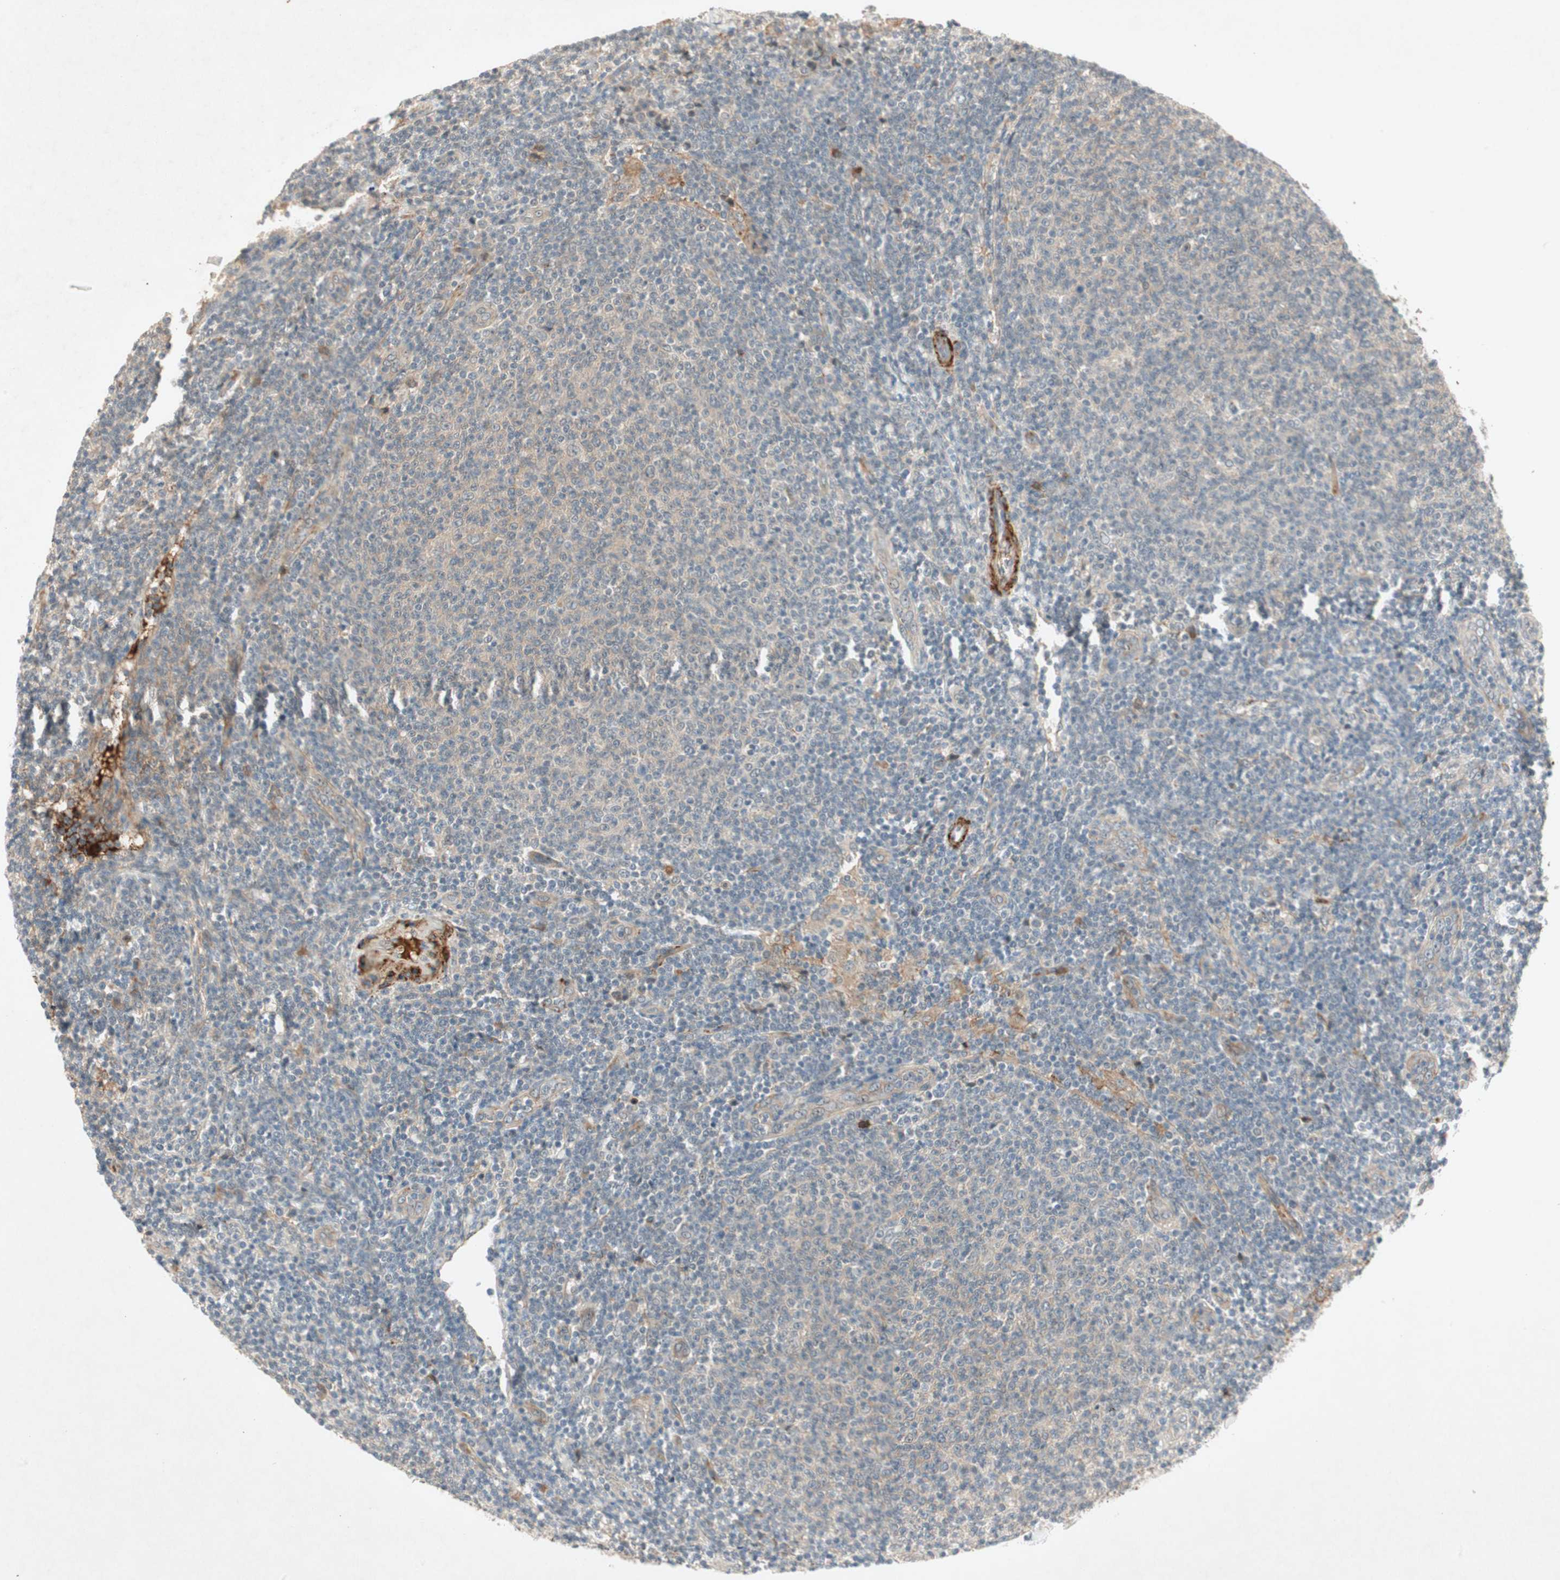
{"staining": {"intensity": "weak", "quantity": "25%-75%", "location": "cytoplasmic/membranous"}, "tissue": "lymphoma", "cell_type": "Tumor cells", "image_type": "cancer", "snomed": [{"axis": "morphology", "description": "Malignant lymphoma, non-Hodgkin's type, Low grade"}, {"axis": "topography", "description": "Lymph node"}], "caption": "The image shows immunohistochemical staining of low-grade malignant lymphoma, non-Hodgkin's type. There is weak cytoplasmic/membranous staining is identified in approximately 25%-75% of tumor cells.", "gene": "RNGTT", "patient": {"sex": "male", "age": 66}}